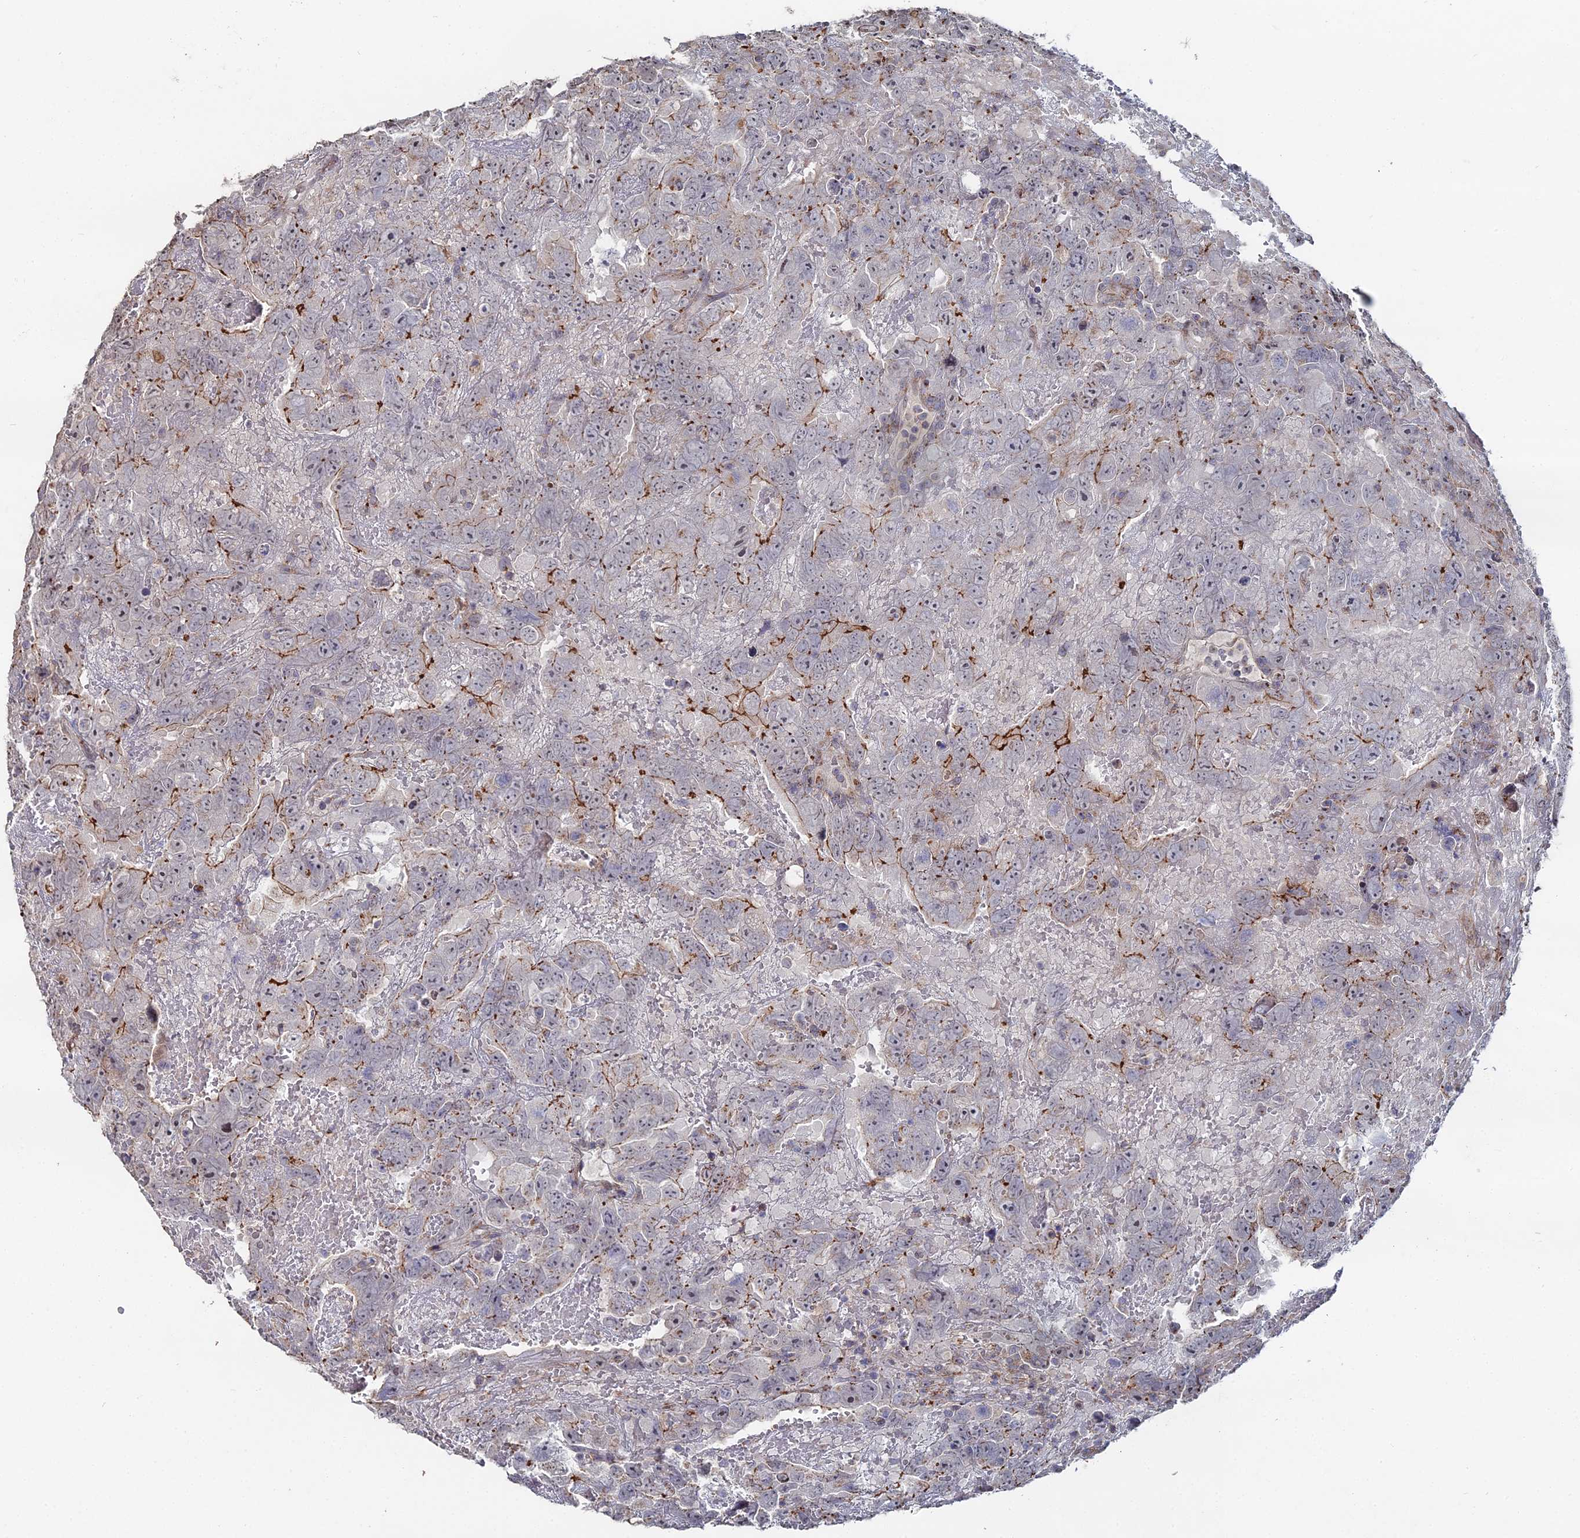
{"staining": {"intensity": "moderate", "quantity": "<25%", "location": "cytoplasmic/membranous"}, "tissue": "testis cancer", "cell_type": "Tumor cells", "image_type": "cancer", "snomed": [{"axis": "morphology", "description": "Carcinoma, Embryonal, NOS"}, {"axis": "topography", "description": "Testis"}], "caption": "Immunohistochemistry (IHC) of human embryonal carcinoma (testis) shows low levels of moderate cytoplasmic/membranous staining in approximately <25% of tumor cells. The protein of interest is shown in brown color, while the nuclei are stained blue.", "gene": "SGMS1", "patient": {"sex": "male", "age": 45}}